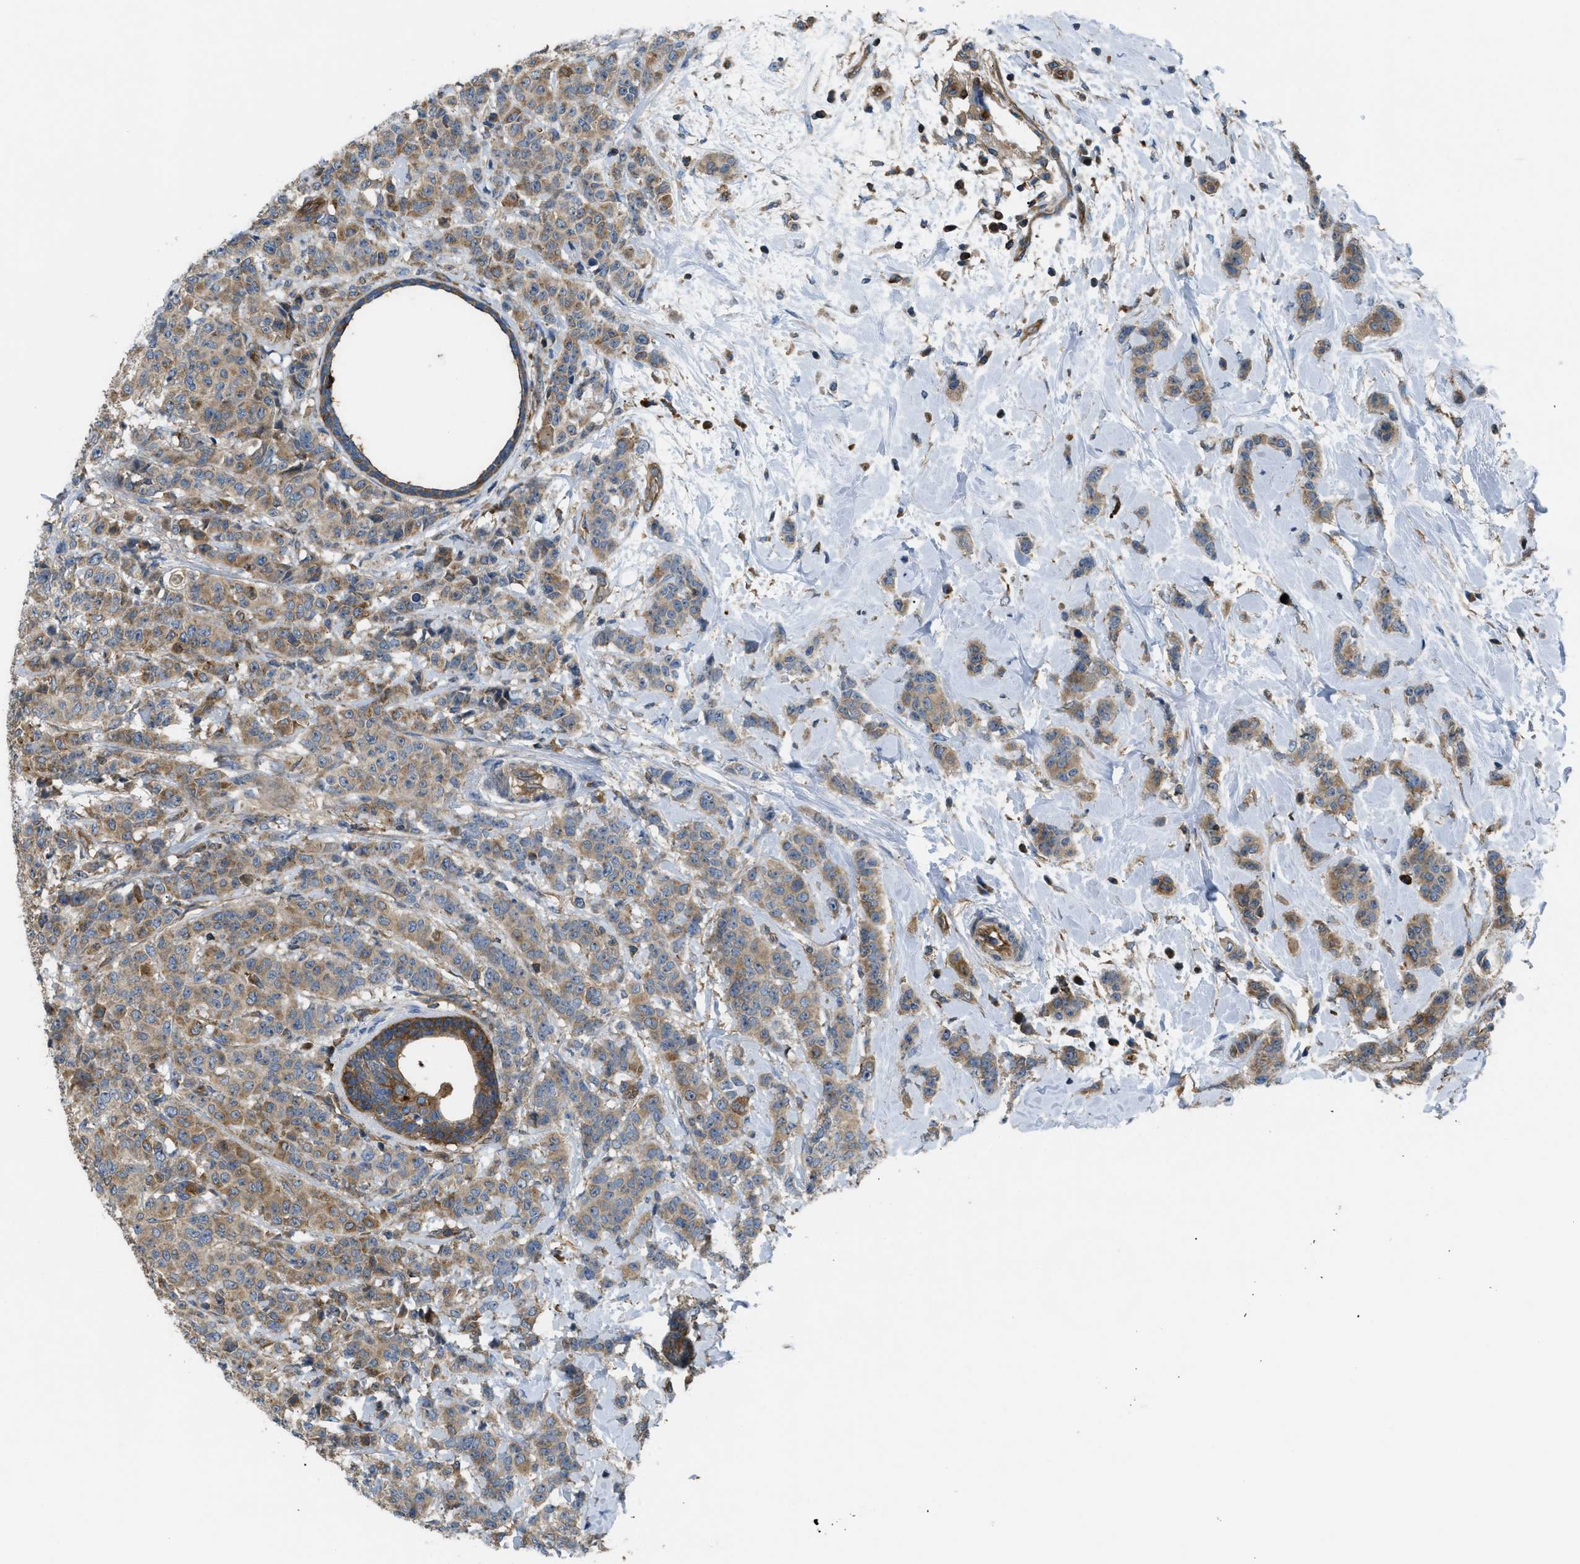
{"staining": {"intensity": "moderate", "quantity": ">75%", "location": "cytoplasmic/membranous"}, "tissue": "breast cancer", "cell_type": "Tumor cells", "image_type": "cancer", "snomed": [{"axis": "morphology", "description": "Normal tissue, NOS"}, {"axis": "morphology", "description": "Duct carcinoma"}, {"axis": "topography", "description": "Breast"}], "caption": "Human intraductal carcinoma (breast) stained with a protein marker exhibits moderate staining in tumor cells.", "gene": "ATP2A3", "patient": {"sex": "female", "age": 40}}